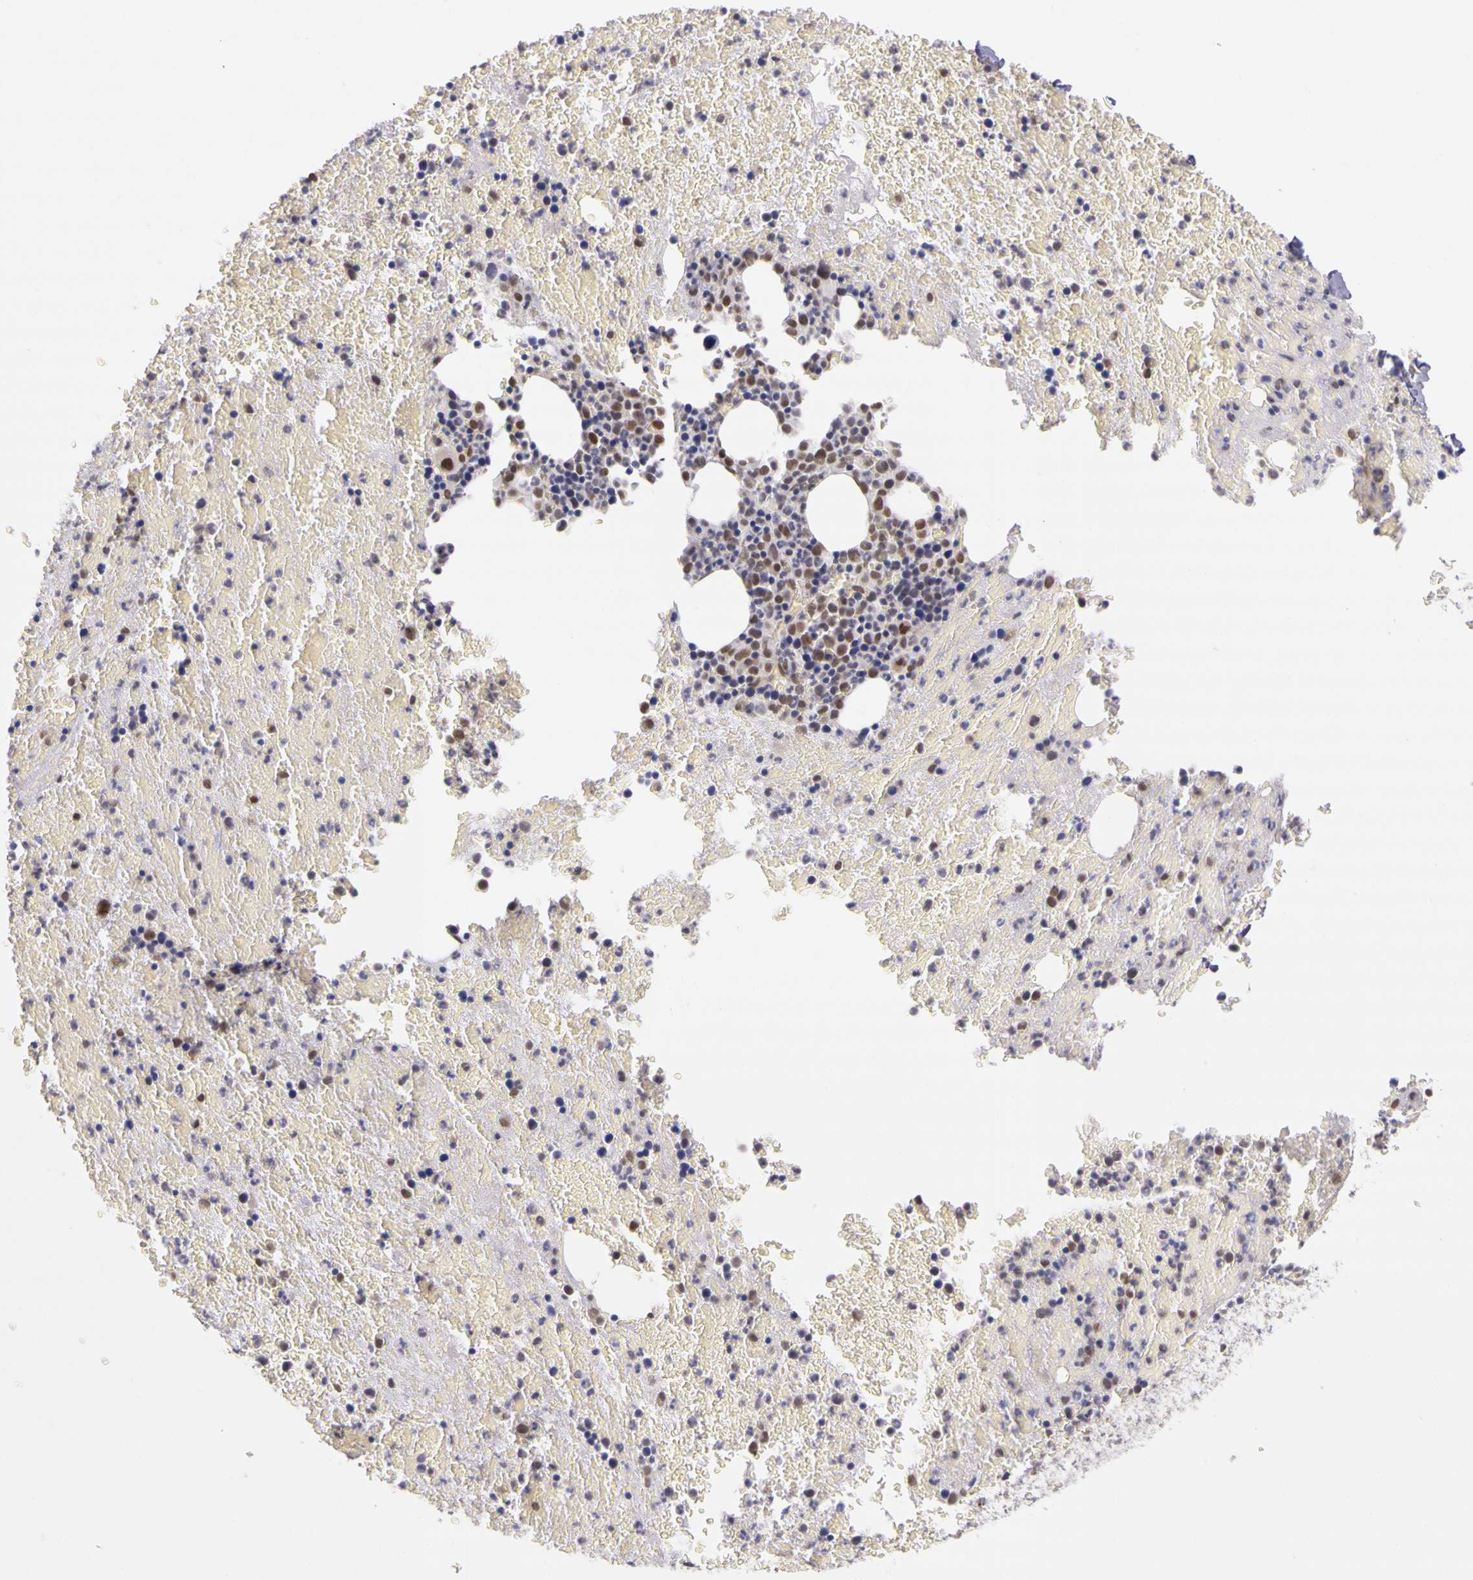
{"staining": {"intensity": "moderate", "quantity": "25%-75%", "location": "nuclear"}, "tissue": "bone marrow", "cell_type": "Hematopoietic cells", "image_type": "normal", "snomed": [{"axis": "morphology", "description": "Normal tissue, NOS"}, {"axis": "topography", "description": "Bone marrow"}], "caption": "A medium amount of moderate nuclear expression is appreciated in about 25%-75% of hematopoietic cells in unremarkable bone marrow. (DAB = brown stain, brightfield microscopy at high magnification).", "gene": "WDR13", "patient": {"sex": "female", "age": 53}}